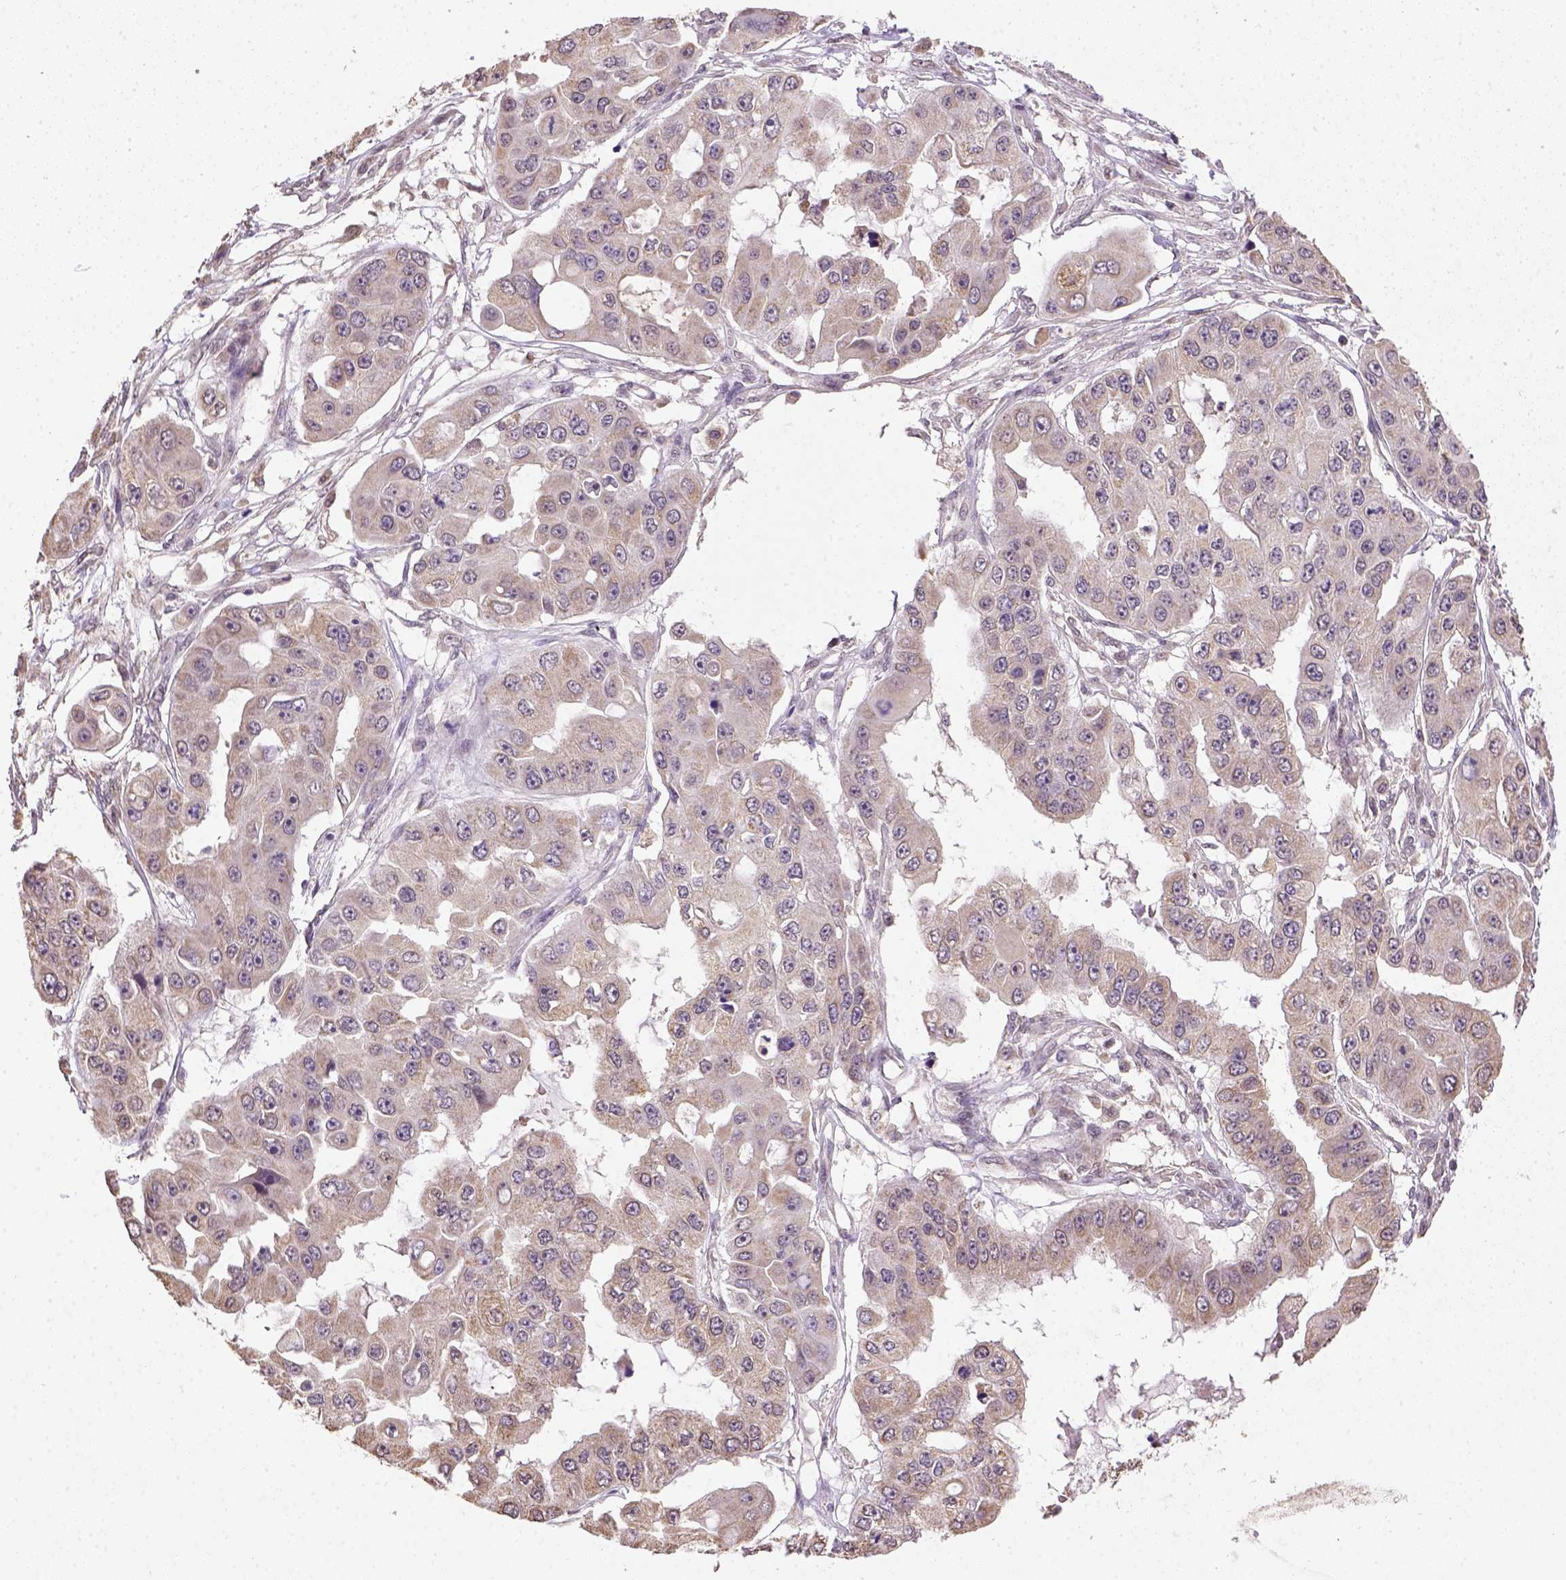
{"staining": {"intensity": "weak", "quantity": ">75%", "location": "cytoplasmic/membranous"}, "tissue": "ovarian cancer", "cell_type": "Tumor cells", "image_type": "cancer", "snomed": [{"axis": "morphology", "description": "Cystadenocarcinoma, serous, NOS"}, {"axis": "topography", "description": "Ovary"}], "caption": "IHC histopathology image of neoplastic tissue: ovarian cancer stained using immunohistochemistry (IHC) displays low levels of weak protein expression localized specifically in the cytoplasmic/membranous of tumor cells, appearing as a cytoplasmic/membranous brown color.", "gene": "NUDT10", "patient": {"sex": "female", "age": 56}}